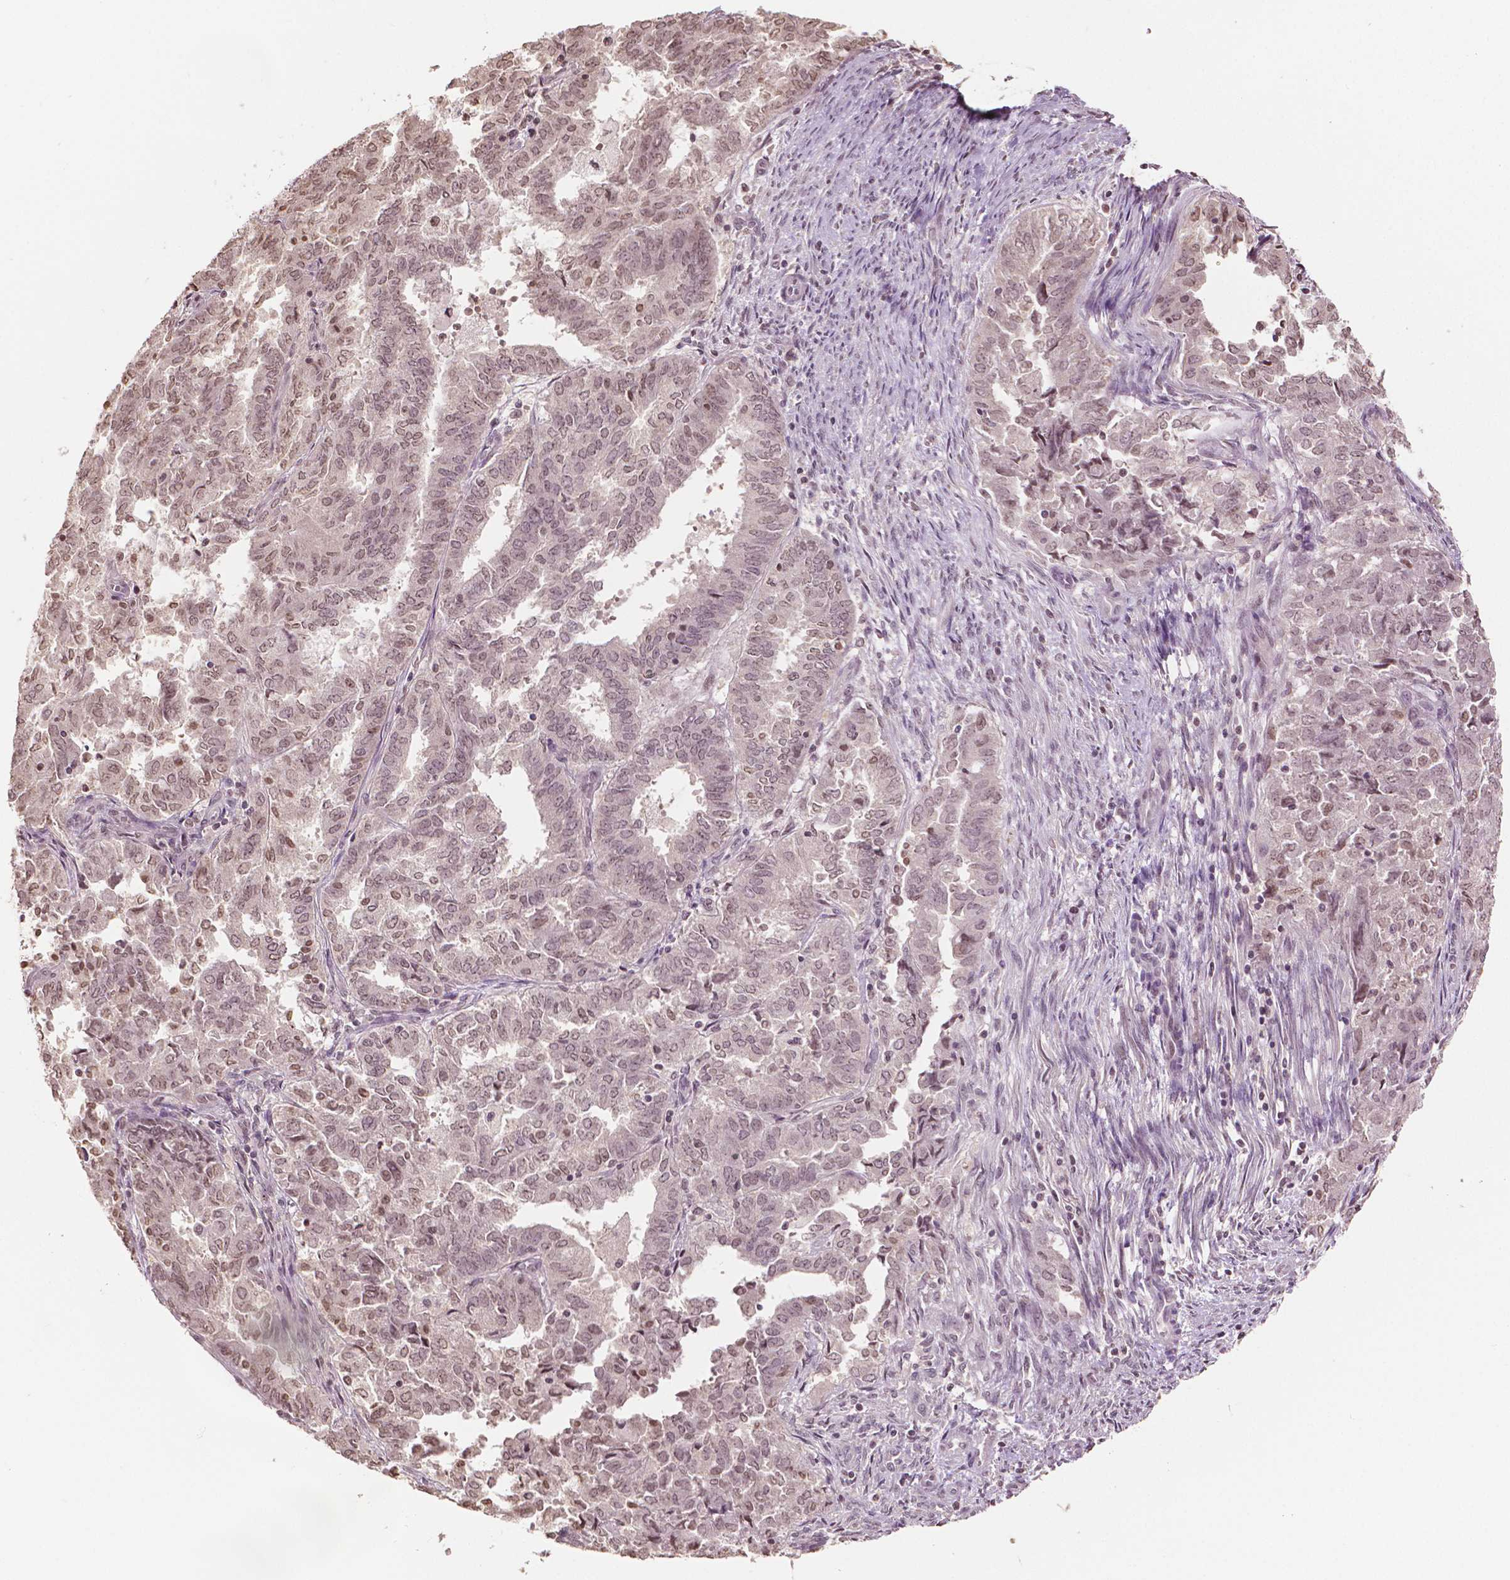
{"staining": {"intensity": "moderate", "quantity": ">75%", "location": "nuclear"}, "tissue": "endometrial cancer", "cell_type": "Tumor cells", "image_type": "cancer", "snomed": [{"axis": "morphology", "description": "Adenocarcinoma, NOS"}, {"axis": "topography", "description": "Endometrium"}], "caption": "Immunohistochemical staining of endometrial adenocarcinoma reveals moderate nuclear protein positivity in approximately >75% of tumor cells.", "gene": "DEK", "patient": {"sex": "female", "age": 72}}